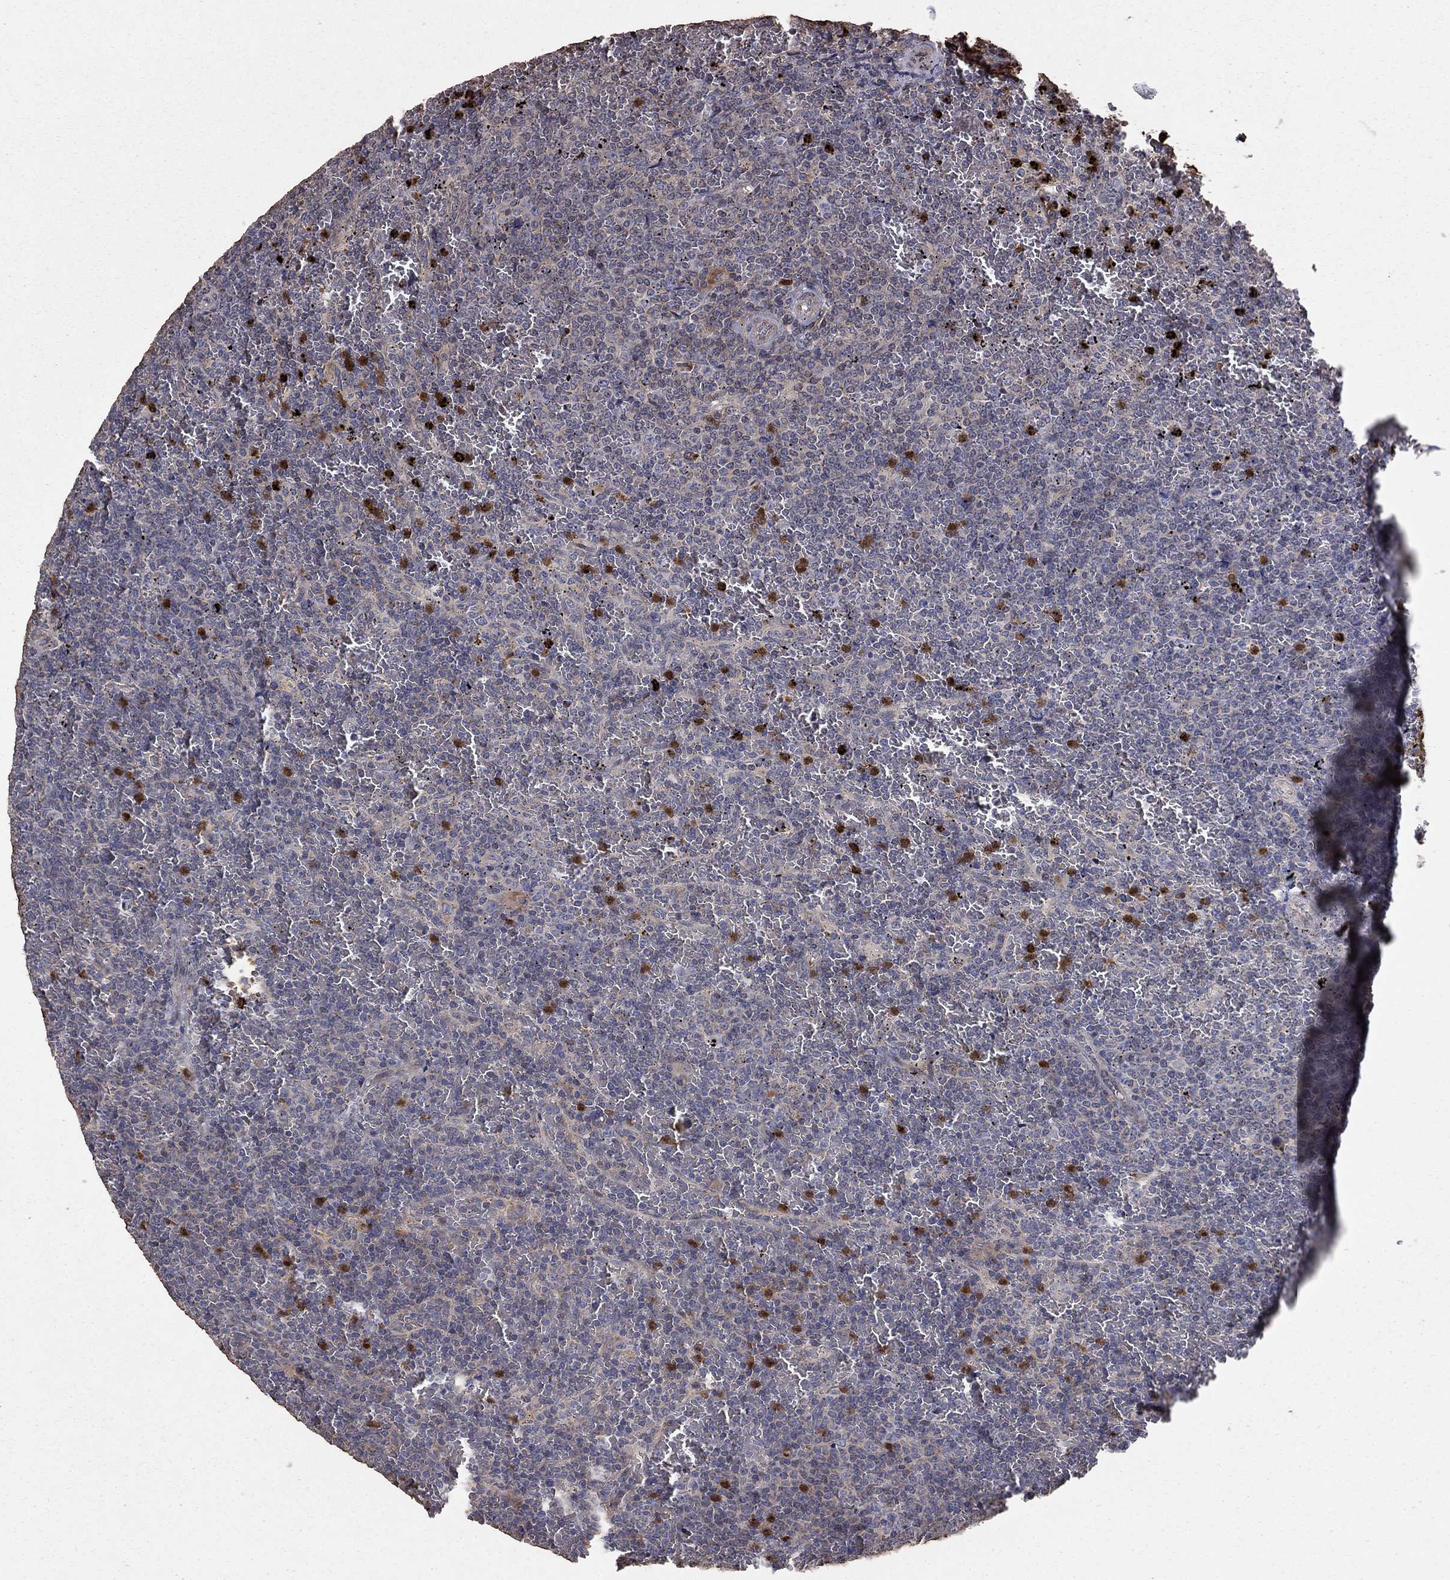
{"staining": {"intensity": "negative", "quantity": "none", "location": "none"}, "tissue": "lymphoma", "cell_type": "Tumor cells", "image_type": "cancer", "snomed": [{"axis": "morphology", "description": "Malignant lymphoma, non-Hodgkin's type, Low grade"}, {"axis": "topography", "description": "Spleen"}], "caption": "Photomicrograph shows no significant protein staining in tumor cells of low-grade malignant lymphoma, non-Hodgkin's type.", "gene": "GYG1", "patient": {"sex": "female", "age": 77}}